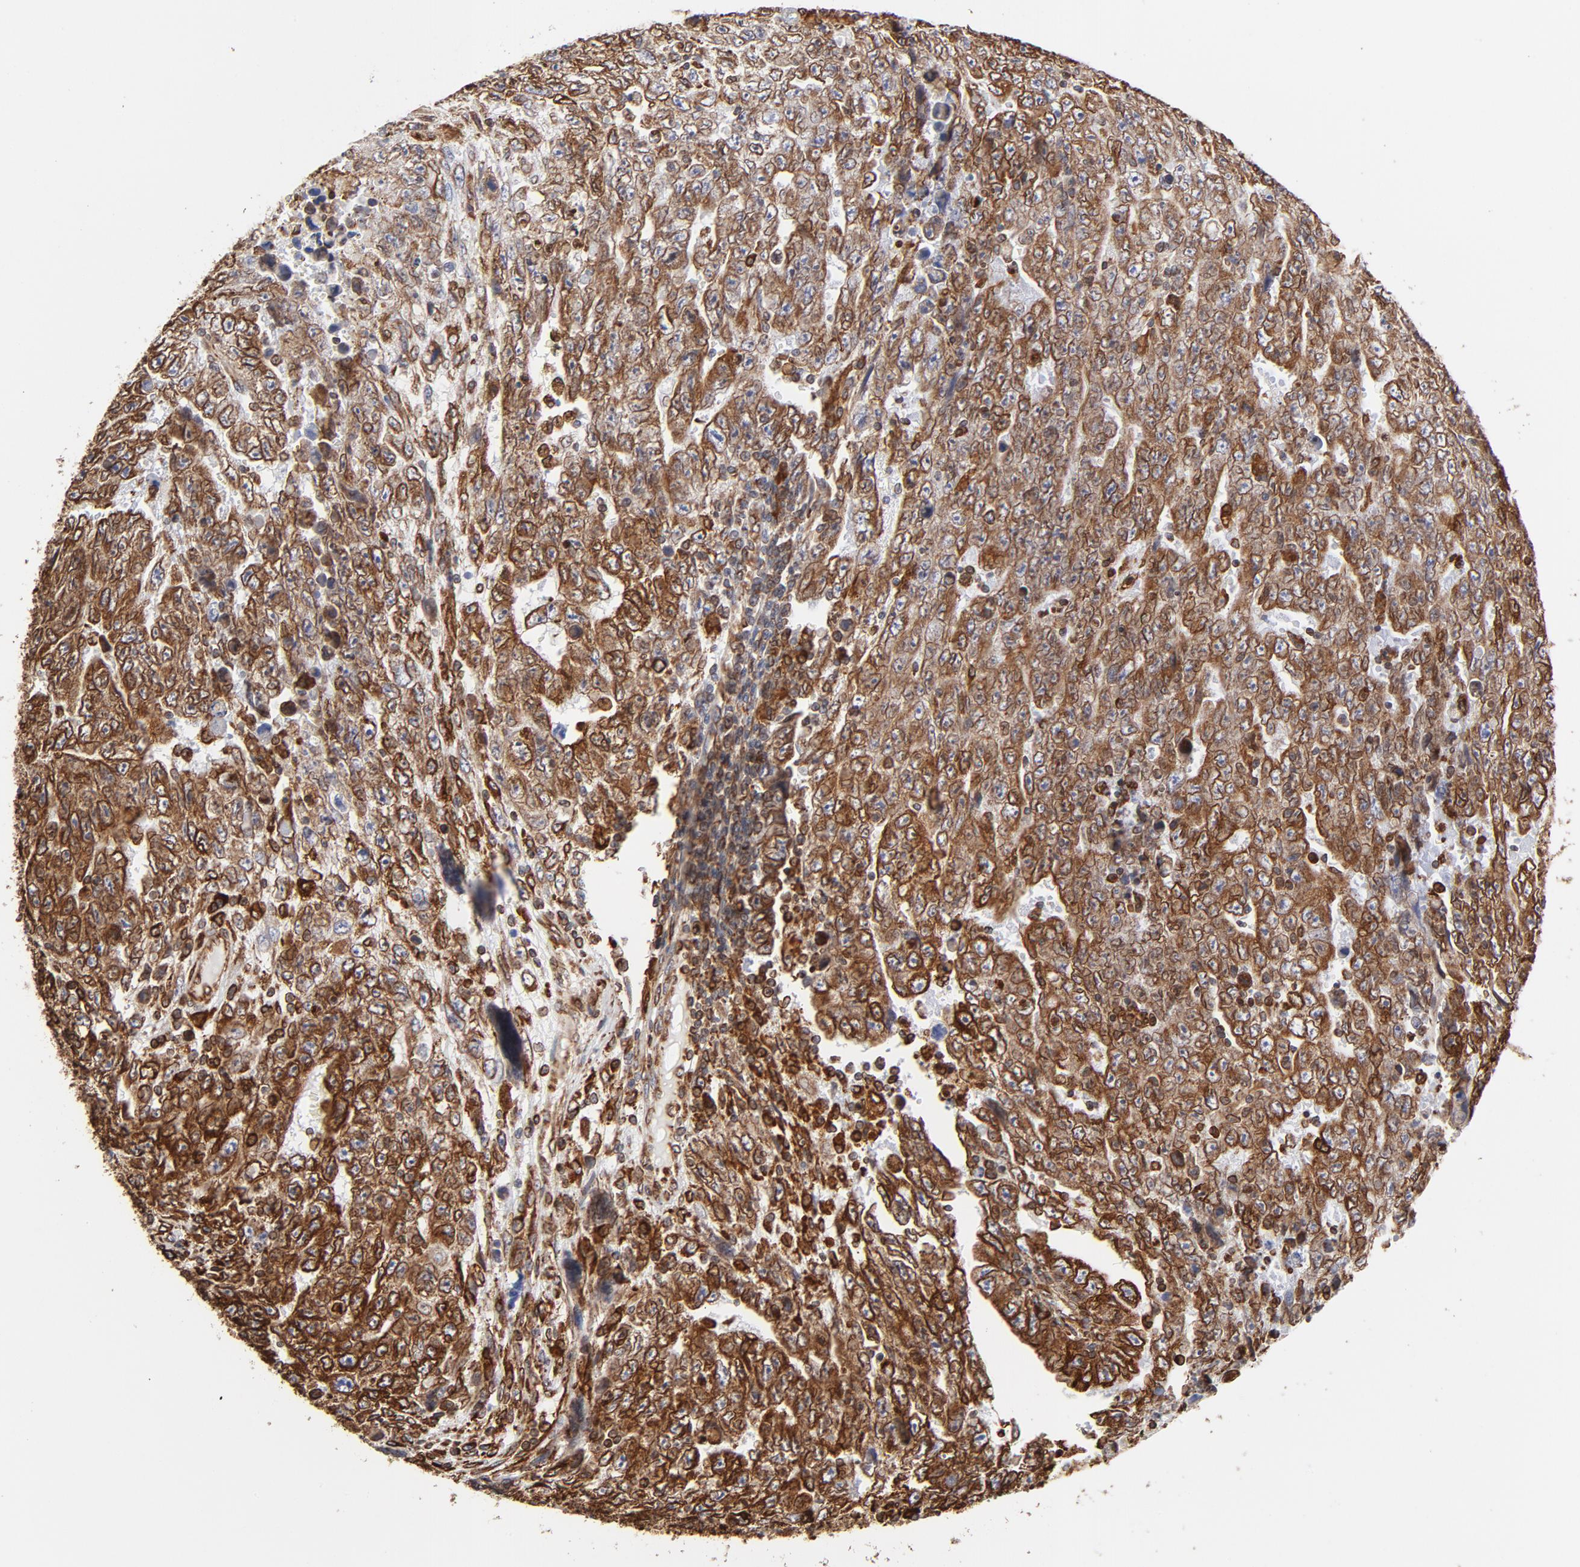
{"staining": {"intensity": "strong", "quantity": ">75%", "location": "cytoplasmic/membranous"}, "tissue": "testis cancer", "cell_type": "Tumor cells", "image_type": "cancer", "snomed": [{"axis": "morphology", "description": "Carcinoma, Embryonal, NOS"}, {"axis": "topography", "description": "Testis"}], "caption": "Testis cancer (embryonal carcinoma) tissue displays strong cytoplasmic/membranous positivity in approximately >75% of tumor cells, visualized by immunohistochemistry.", "gene": "CANX", "patient": {"sex": "male", "age": 28}}